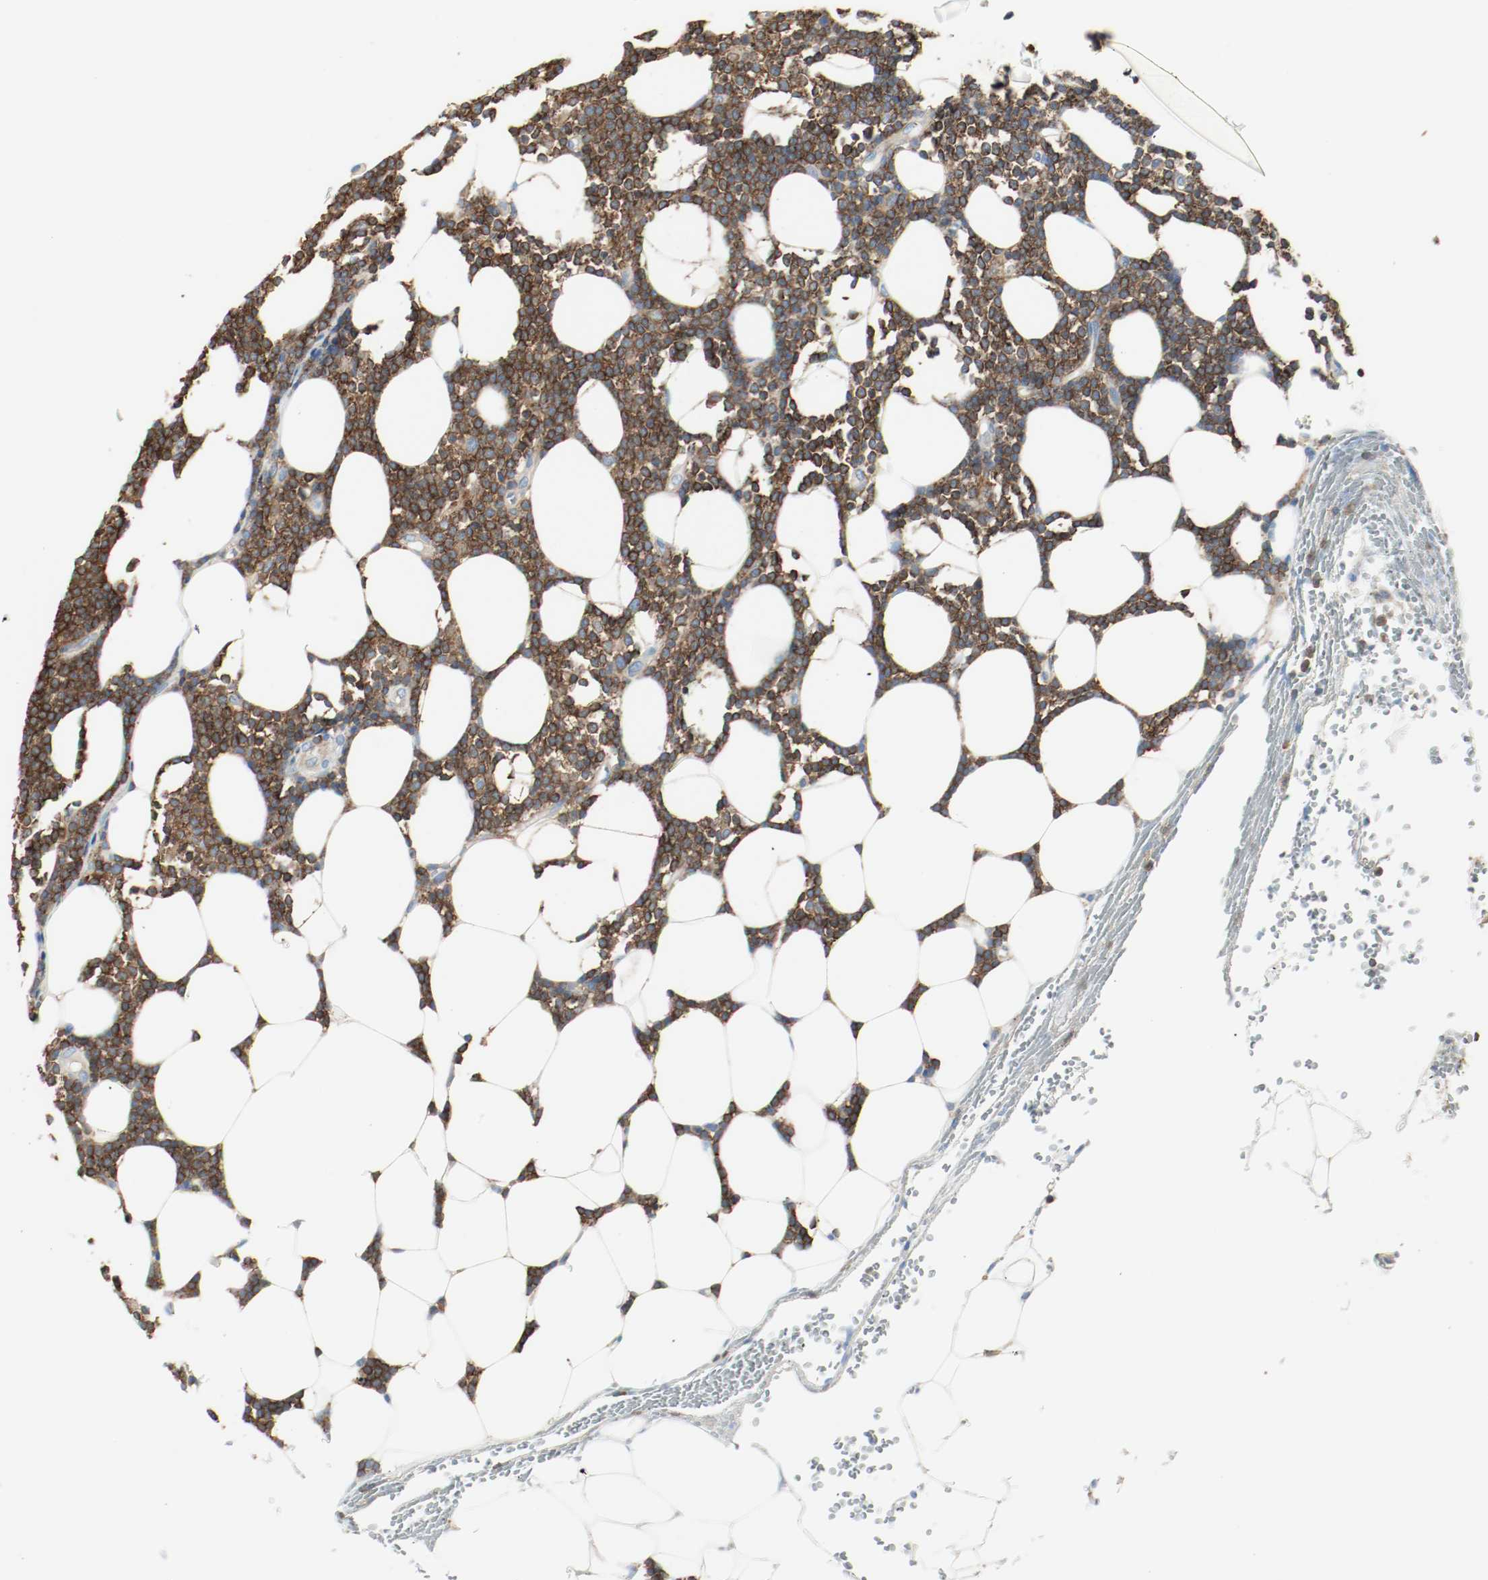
{"staining": {"intensity": "strong", "quantity": ">75%", "location": "cytoplasmic/membranous"}, "tissue": "lymphoma", "cell_type": "Tumor cells", "image_type": "cancer", "snomed": [{"axis": "morphology", "description": "Malignant lymphoma, non-Hodgkin's type, Low grade"}, {"axis": "topography", "description": "Soft tissue"}], "caption": "Immunohistochemistry photomicrograph of low-grade malignant lymphoma, non-Hodgkin's type stained for a protein (brown), which exhibits high levels of strong cytoplasmic/membranous expression in about >75% of tumor cells.", "gene": "ARPC1B", "patient": {"sex": "male", "age": 92}}